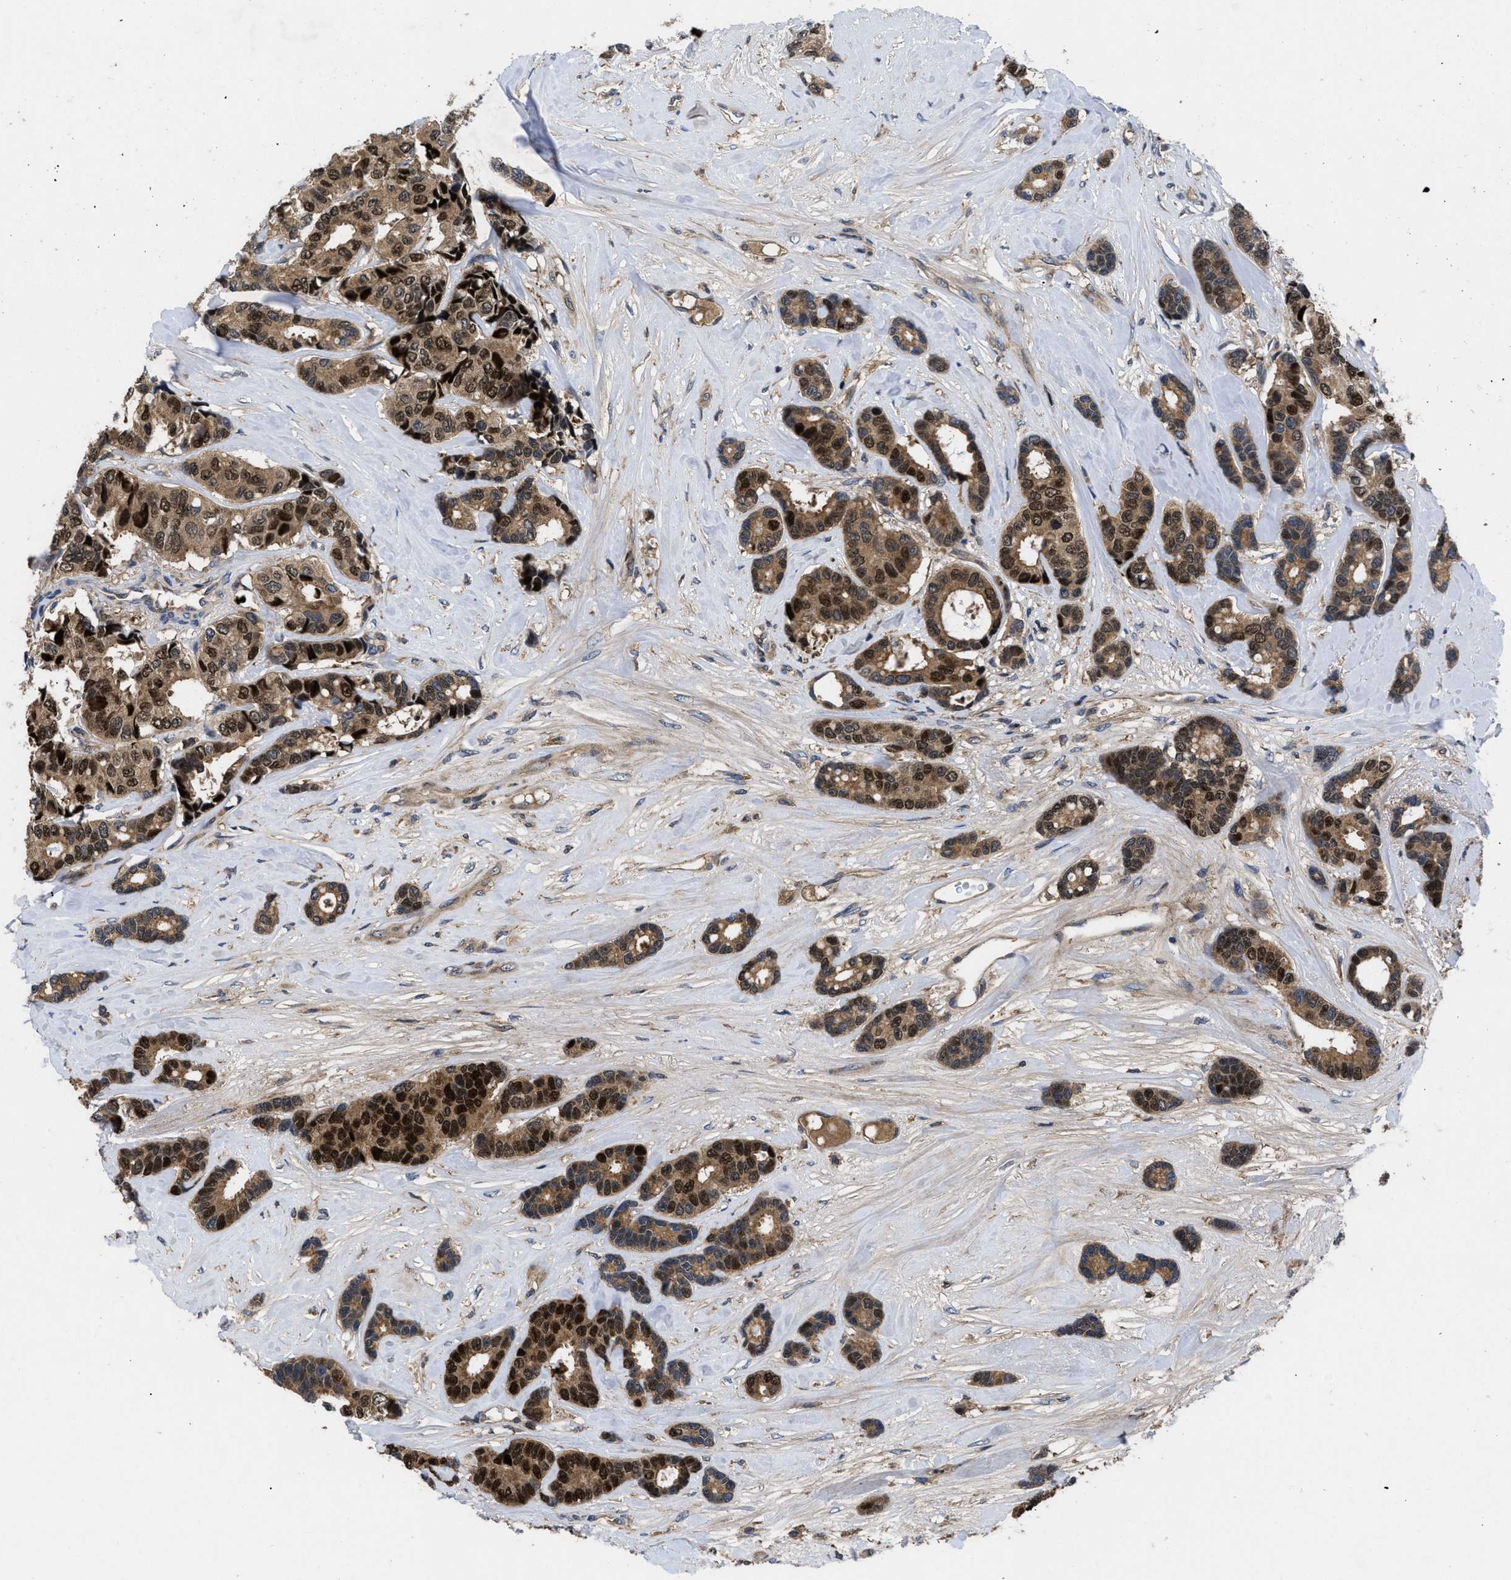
{"staining": {"intensity": "strong", "quantity": ">75%", "location": "cytoplasmic/membranous,nuclear"}, "tissue": "breast cancer", "cell_type": "Tumor cells", "image_type": "cancer", "snomed": [{"axis": "morphology", "description": "Duct carcinoma"}, {"axis": "topography", "description": "Breast"}], "caption": "Protein staining of breast cancer (intraductal carcinoma) tissue displays strong cytoplasmic/membranous and nuclear positivity in approximately >75% of tumor cells.", "gene": "FAM200A", "patient": {"sex": "female", "age": 87}}